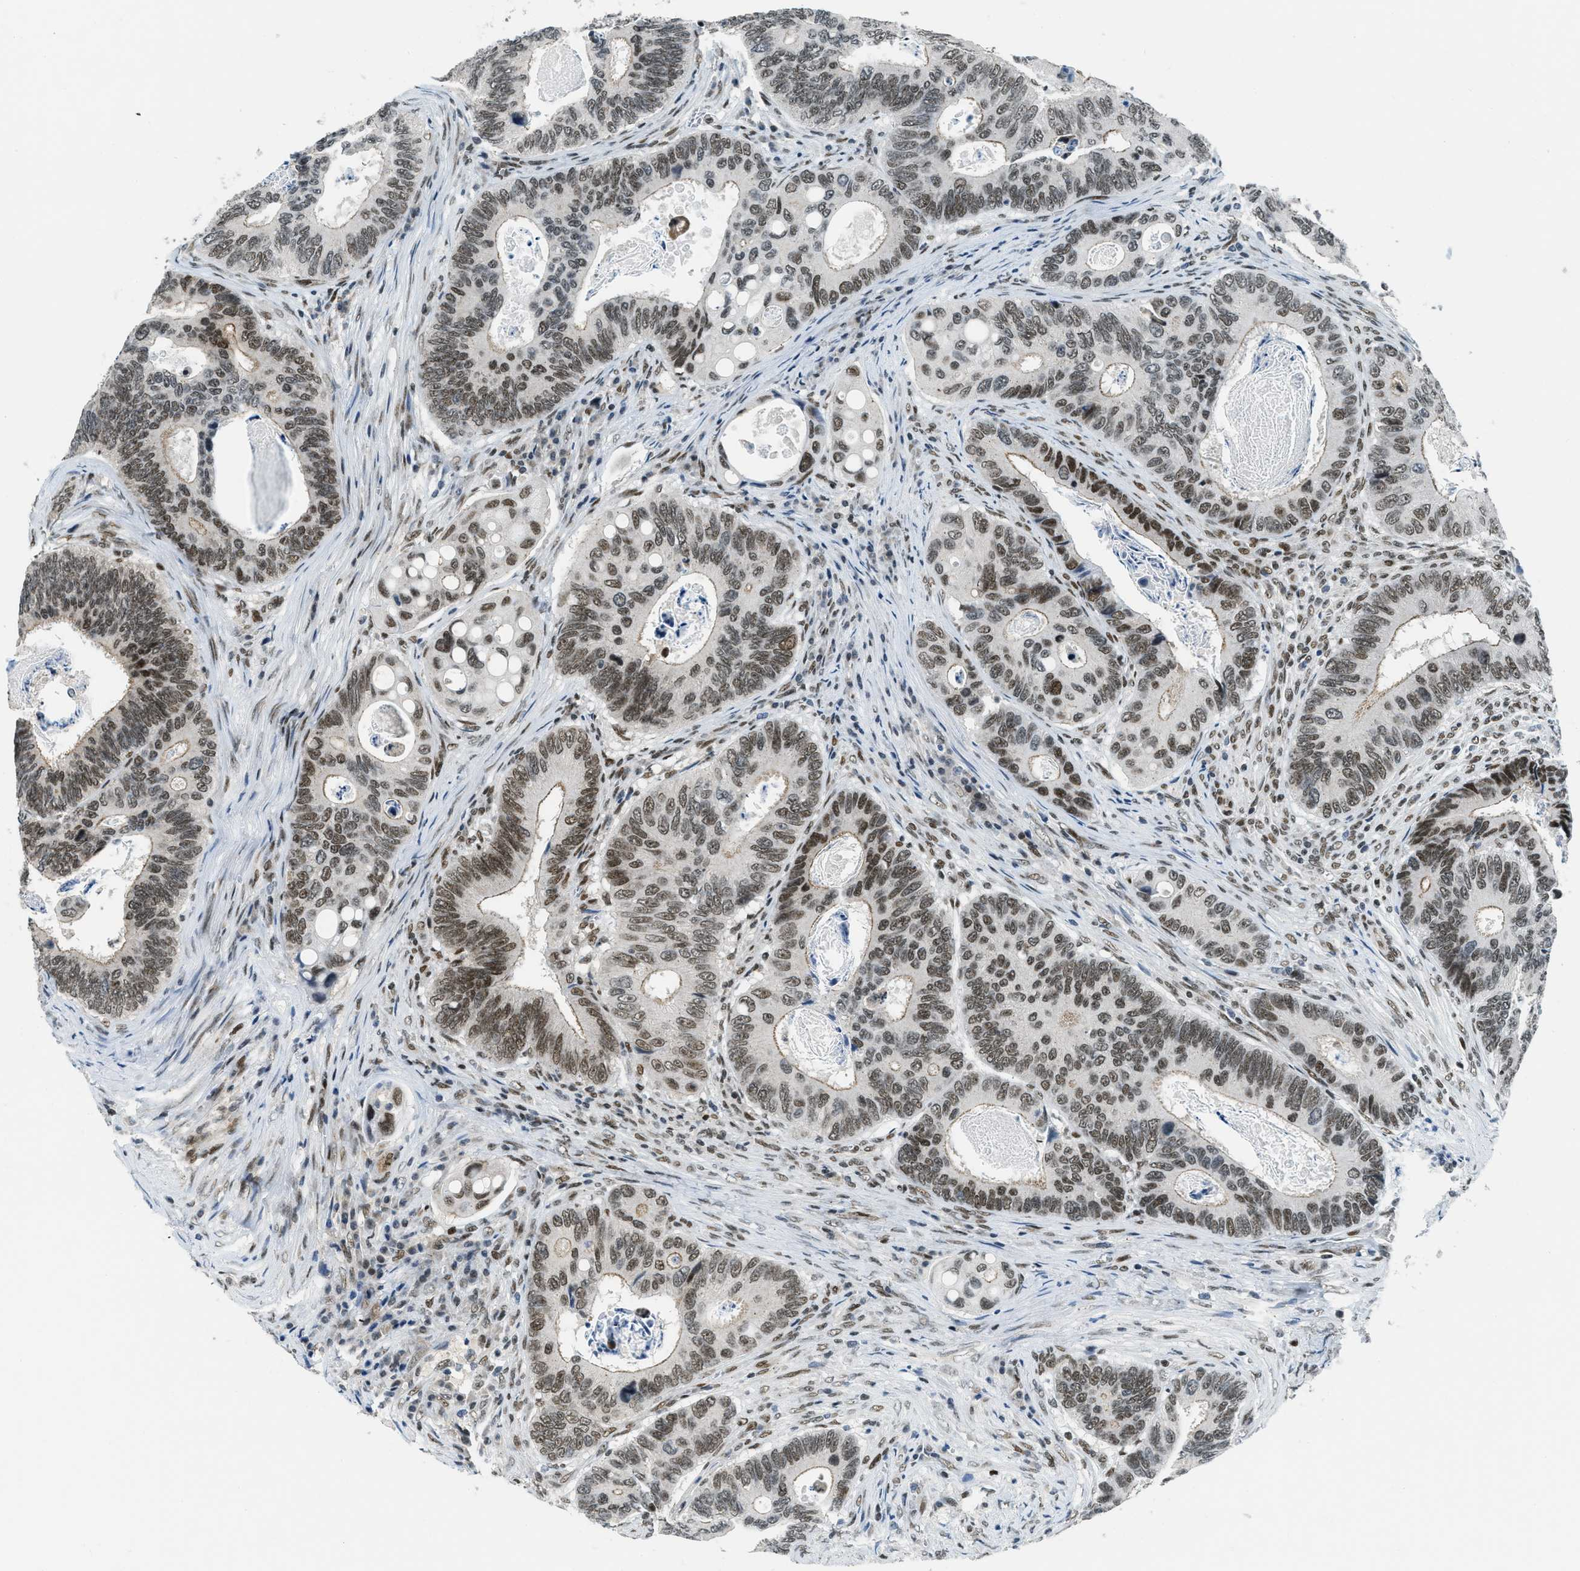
{"staining": {"intensity": "moderate", "quantity": "25%-75%", "location": "nuclear"}, "tissue": "colorectal cancer", "cell_type": "Tumor cells", "image_type": "cancer", "snomed": [{"axis": "morphology", "description": "Inflammation, NOS"}, {"axis": "morphology", "description": "Adenocarcinoma, NOS"}, {"axis": "topography", "description": "Colon"}], "caption": "Immunohistochemical staining of human colorectal adenocarcinoma reveals moderate nuclear protein expression in approximately 25%-75% of tumor cells.", "gene": "KLF6", "patient": {"sex": "male", "age": 72}}